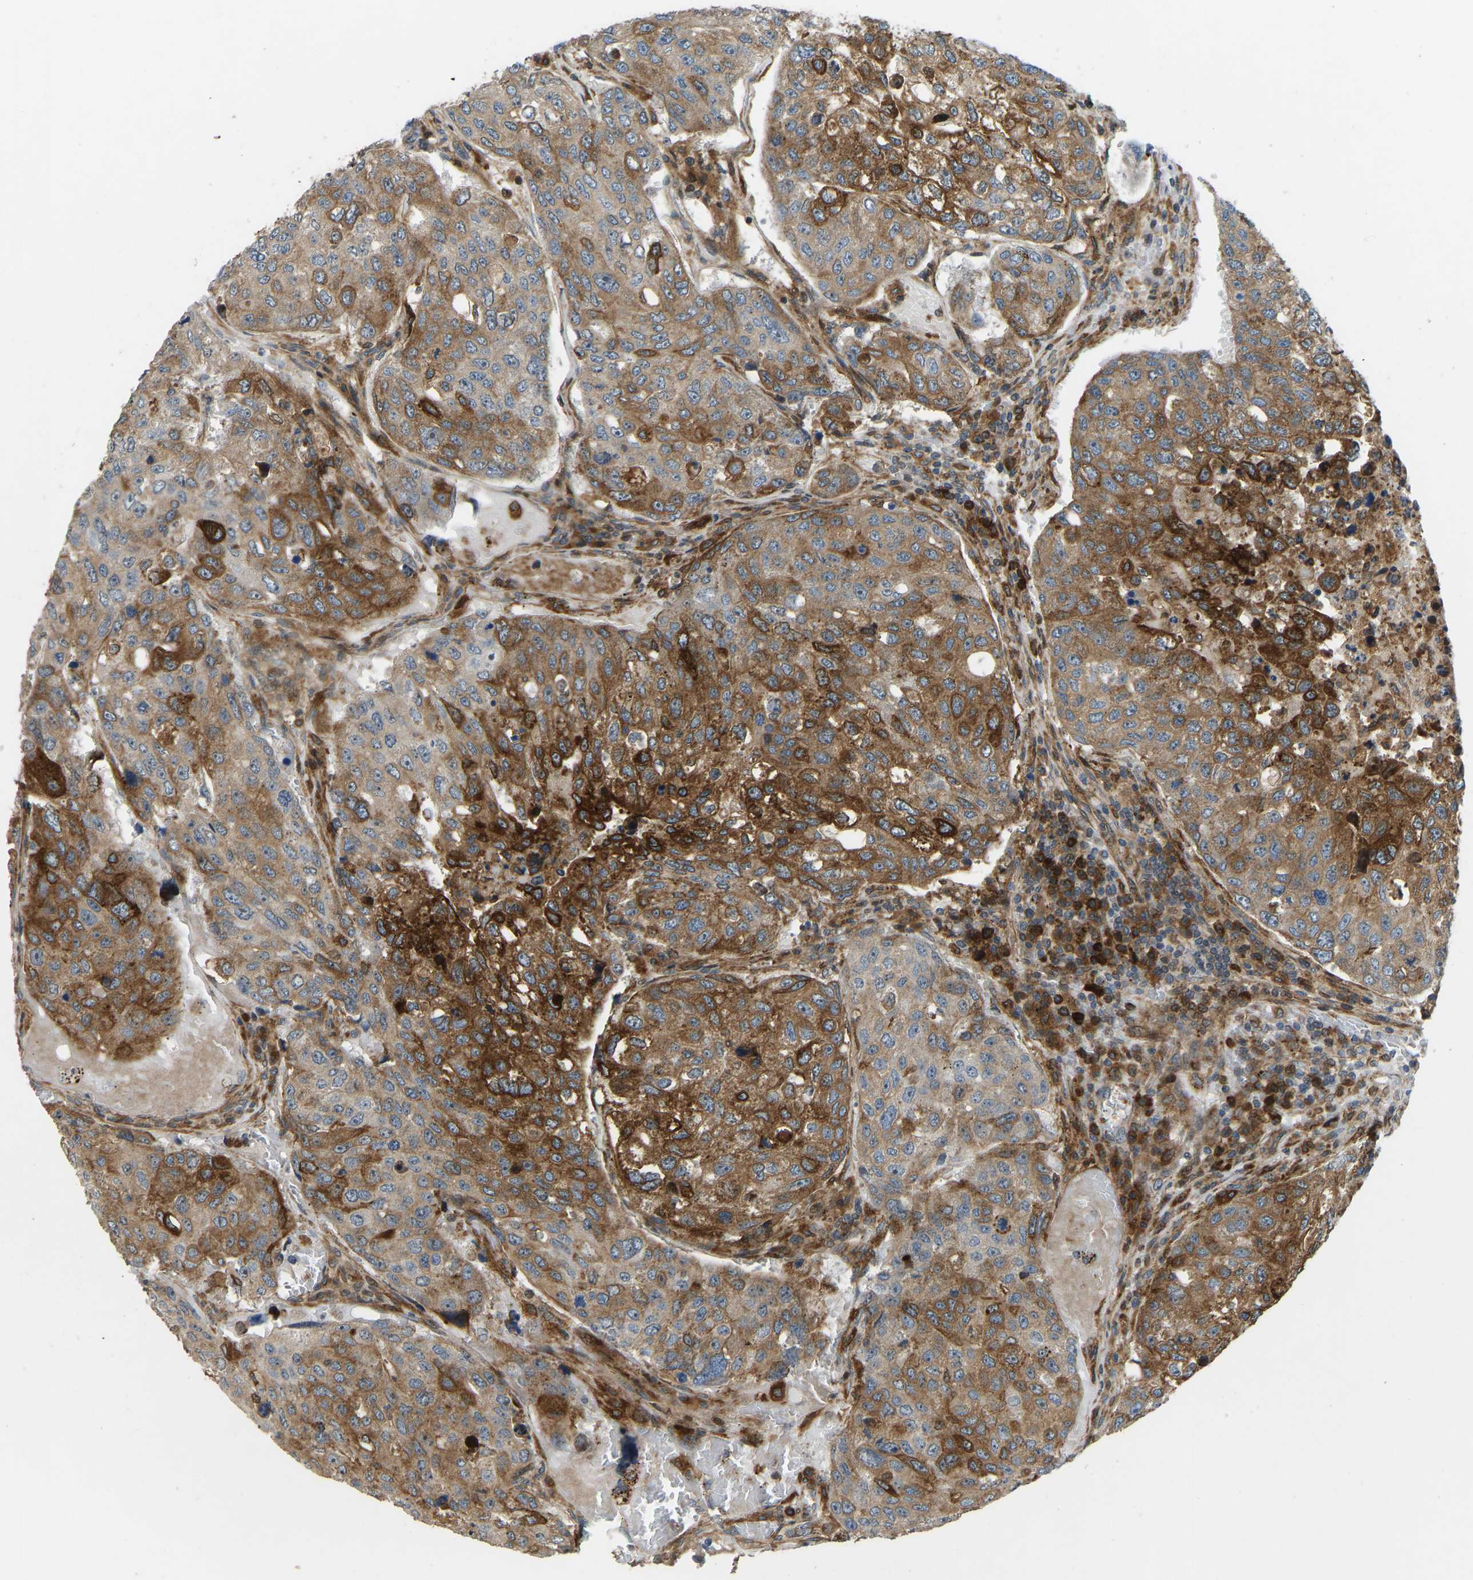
{"staining": {"intensity": "strong", "quantity": ">75%", "location": "cytoplasmic/membranous"}, "tissue": "urothelial cancer", "cell_type": "Tumor cells", "image_type": "cancer", "snomed": [{"axis": "morphology", "description": "Urothelial carcinoma, High grade"}, {"axis": "topography", "description": "Lymph node"}, {"axis": "topography", "description": "Urinary bladder"}], "caption": "High-magnification brightfield microscopy of high-grade urothelial carcinoma stained with DAB (brown) and counterstained with hematoxylin (blue). tumor cells exhibit strong cytoplasmic/membranous positivity is appreciated in about>75% of cells.", "gene": "OS9", "patient": {"sex": "male", "age": 51}}